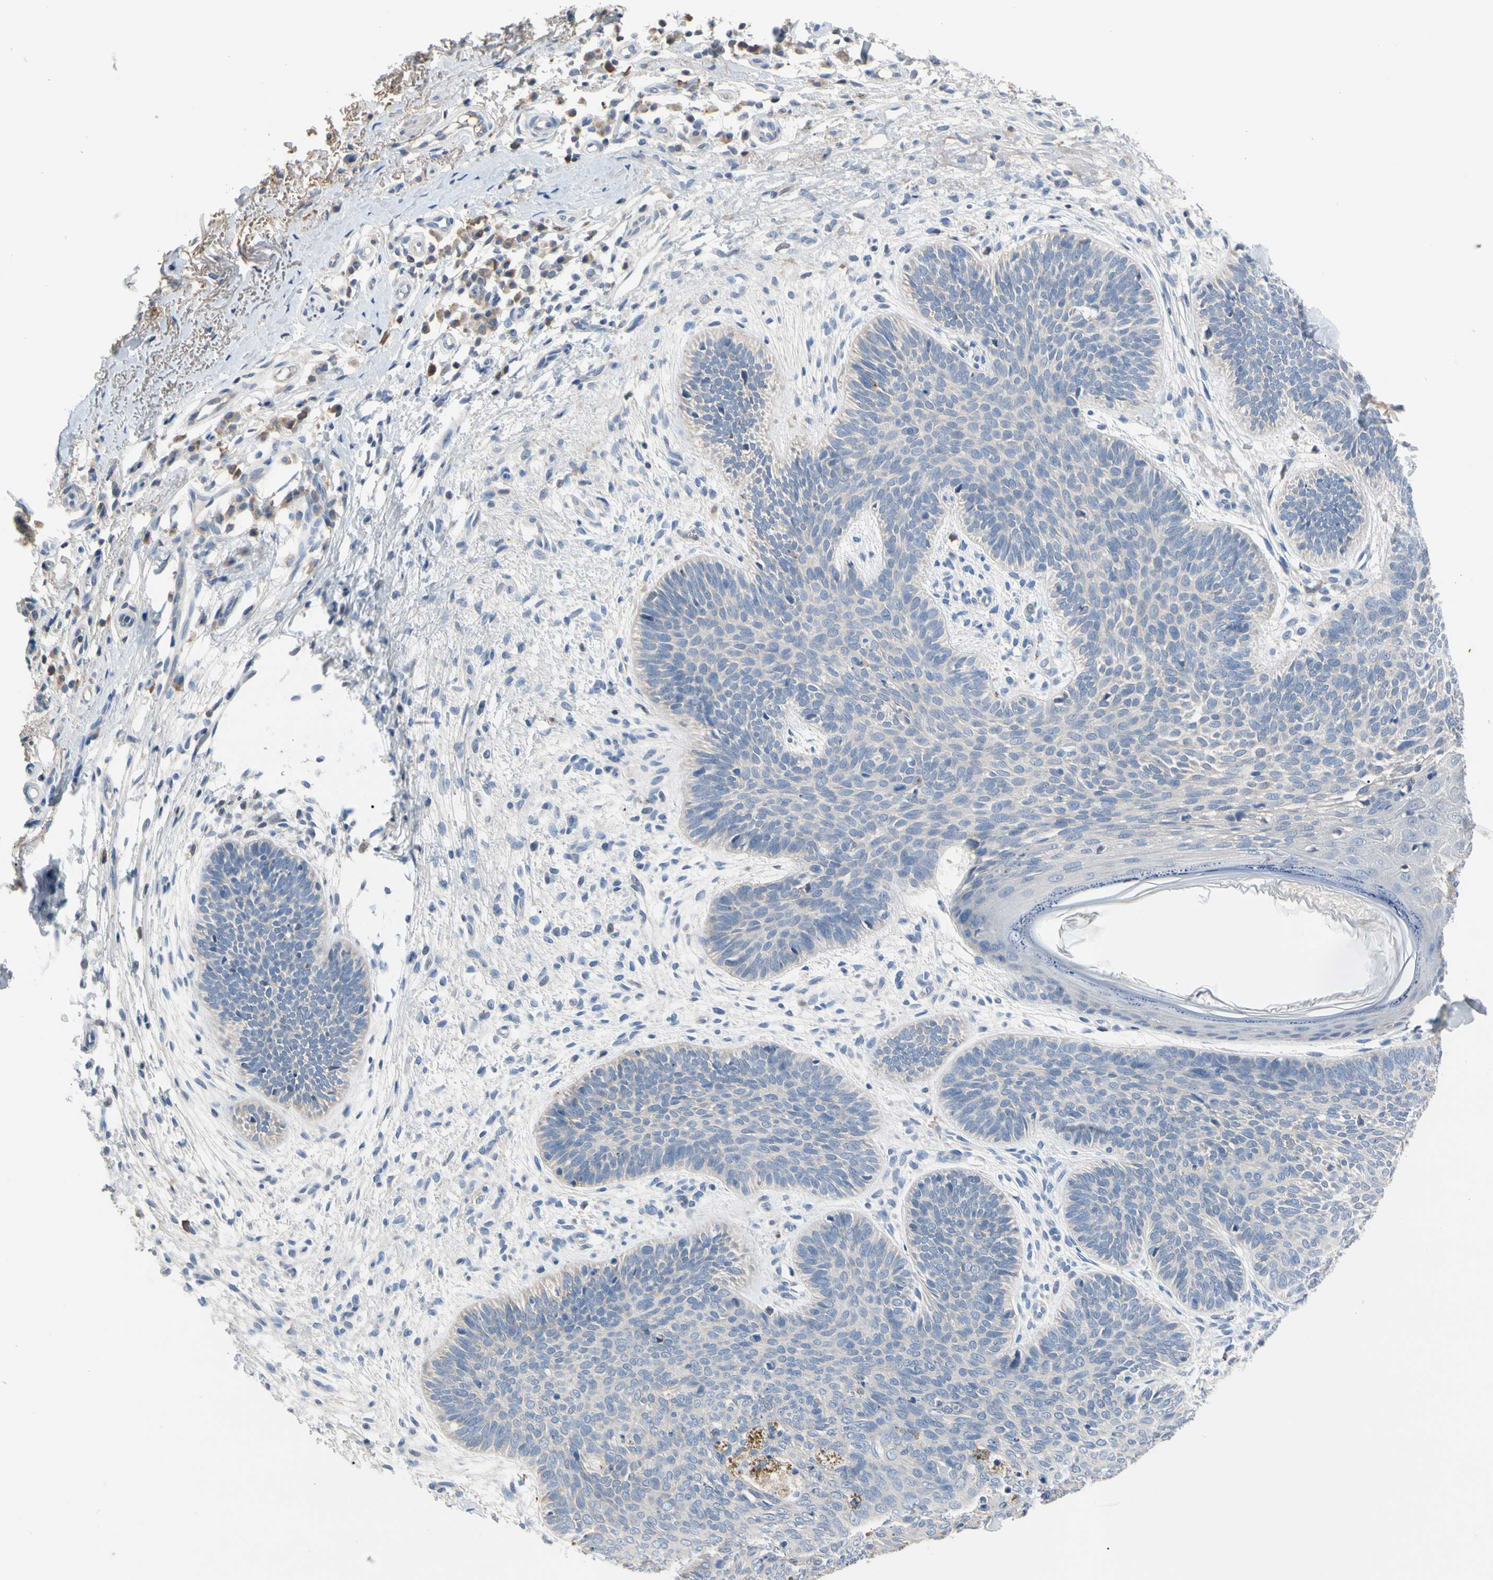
{"staining": {"intensity": "negative", "quantity": "none", "location": "none"}, "tissue": "skin cancer", "cell_type": "Tumor cells", "image_type": "cancer", "snomed": [{"axis": "morphology", "description": "Normal tissue, NOS"}, {"axis": "morphology", "description": "Basal cell carcinoma"}, {"axis": "topography", "description": "Skin"}], "caption": "Tumor cells show no significant staining in skin basal cell carcinoma. (DAB immunohistochemistry (IHC), high magnification).", "gene": "ECRG4", "patient": {"sex": "male", "age": 52}}